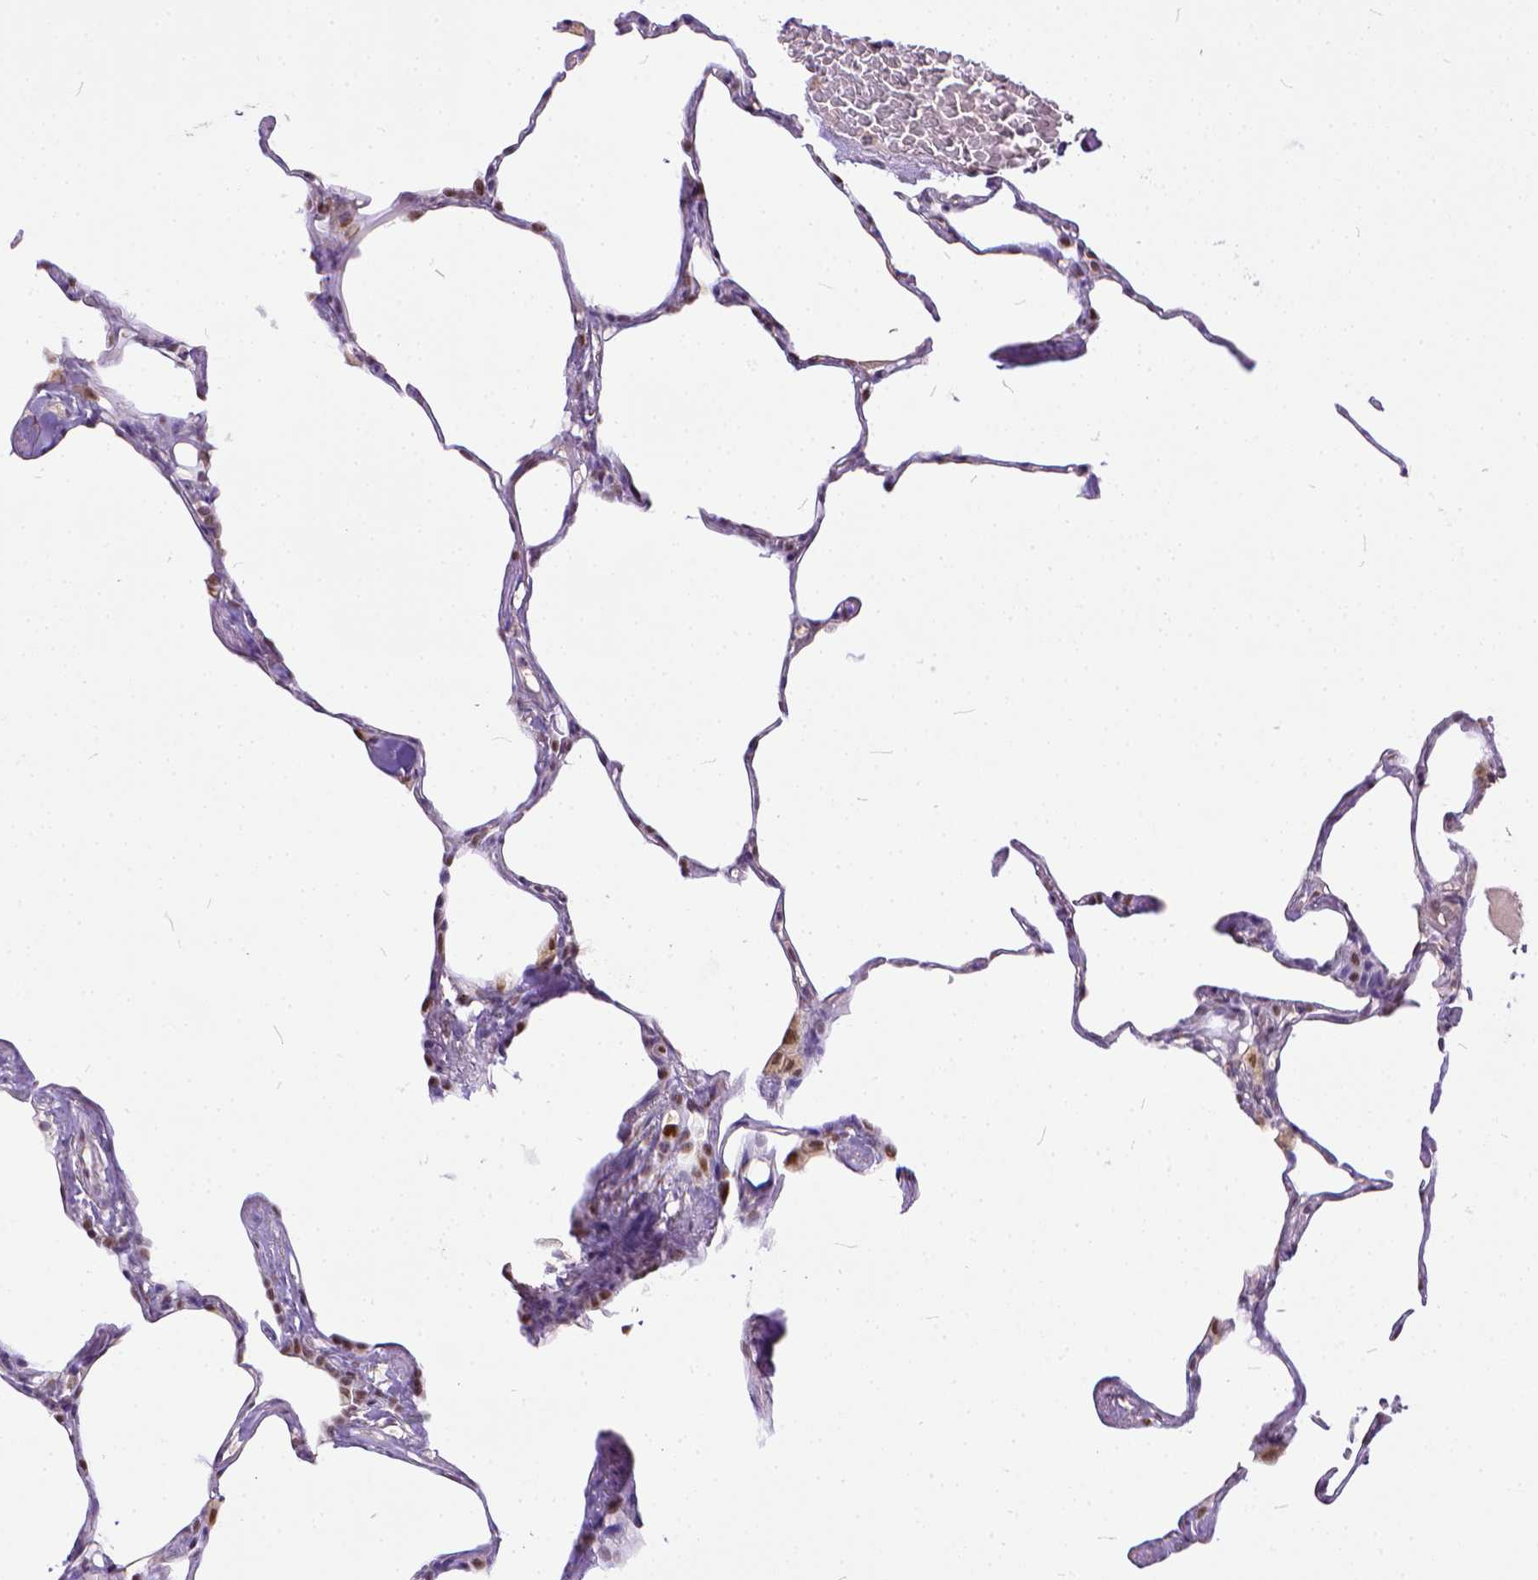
{"staining": {"intensity": "negative", "quantity": "none", "location": "none"}, "tissue": "lung", "cell_type": "Alveolar cells", "image_type": "normal", "snomed": [{"axis": "morphology", "description": "Normal tissue, NOS"}, {"axis": "topography", "description": "Lung"}], "caption": "A high-resolution photomicrograph shows immunohistochemistry staining of unremarkable lung, which shows no significant staining in alveolar cells. Brightfield microscopy of IHC stained with DAB (brown) and hematoxylin (blue), captured at high magnification.", "gene": "ERCC1", "patient": {"sex": "male", "age": 65}}